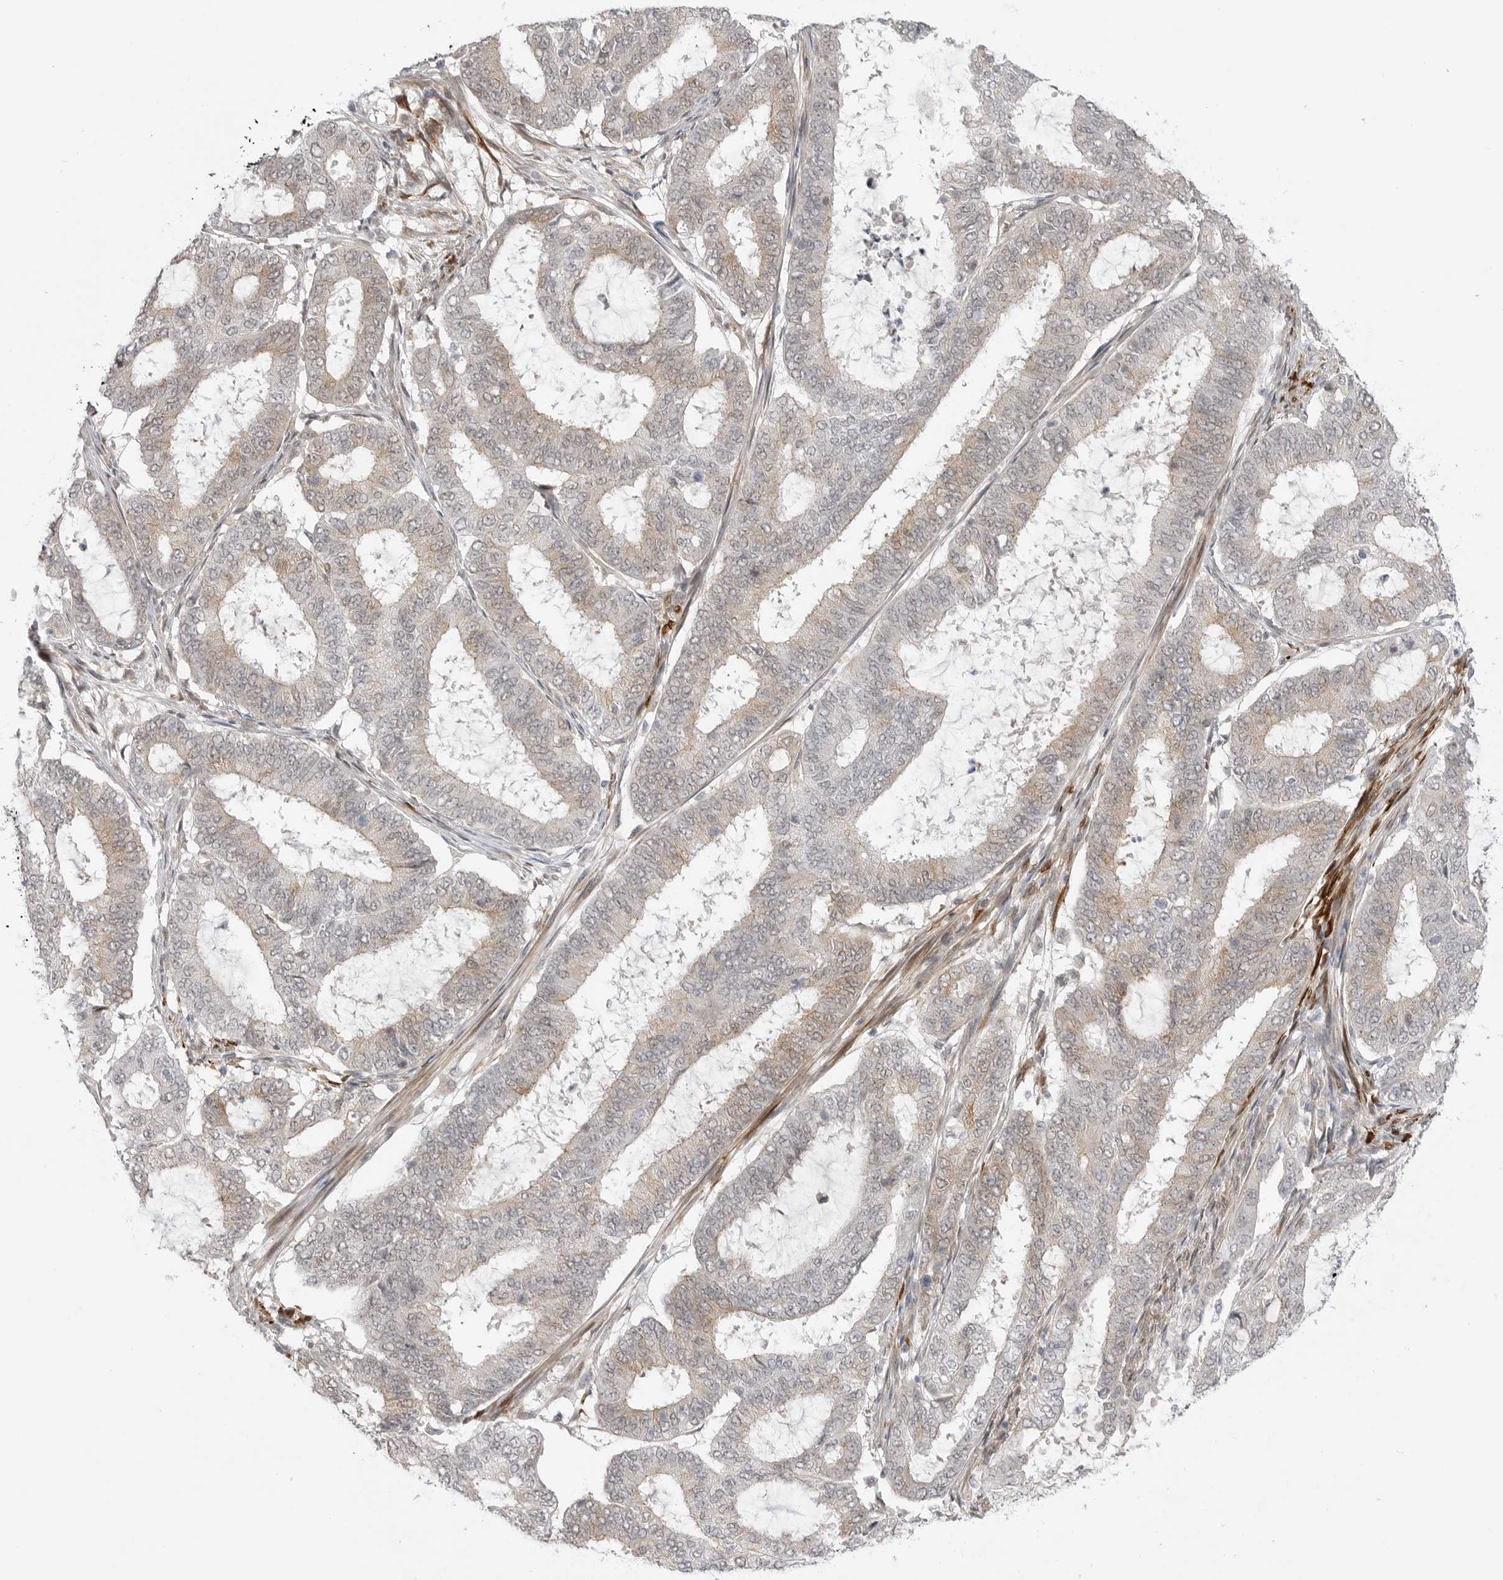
{"staining": {"intensity": "weak", "quantity": "25%-75%", "location": "cytoplasmic/membranous"}, "tissue": "endometrial cancer", "cell_type": "Tumor cells", "image_type": "cancer", "snomed": [{"axis": "morphology", "description": "Adenocarcinoma, NOS"}, {"axis": "topography", "description": "Endometrium"}], "caption": "Endometrial adenocarcinoma was stained to show a protein in brown. There is low levels of weak cytoplasmic/membranous expression in about 25%-75% of tumor cells. (IHC, brightfield microscopy, high magnification).", "gene": "GGT6", "patient": {"sex": "female", "age": 51}}